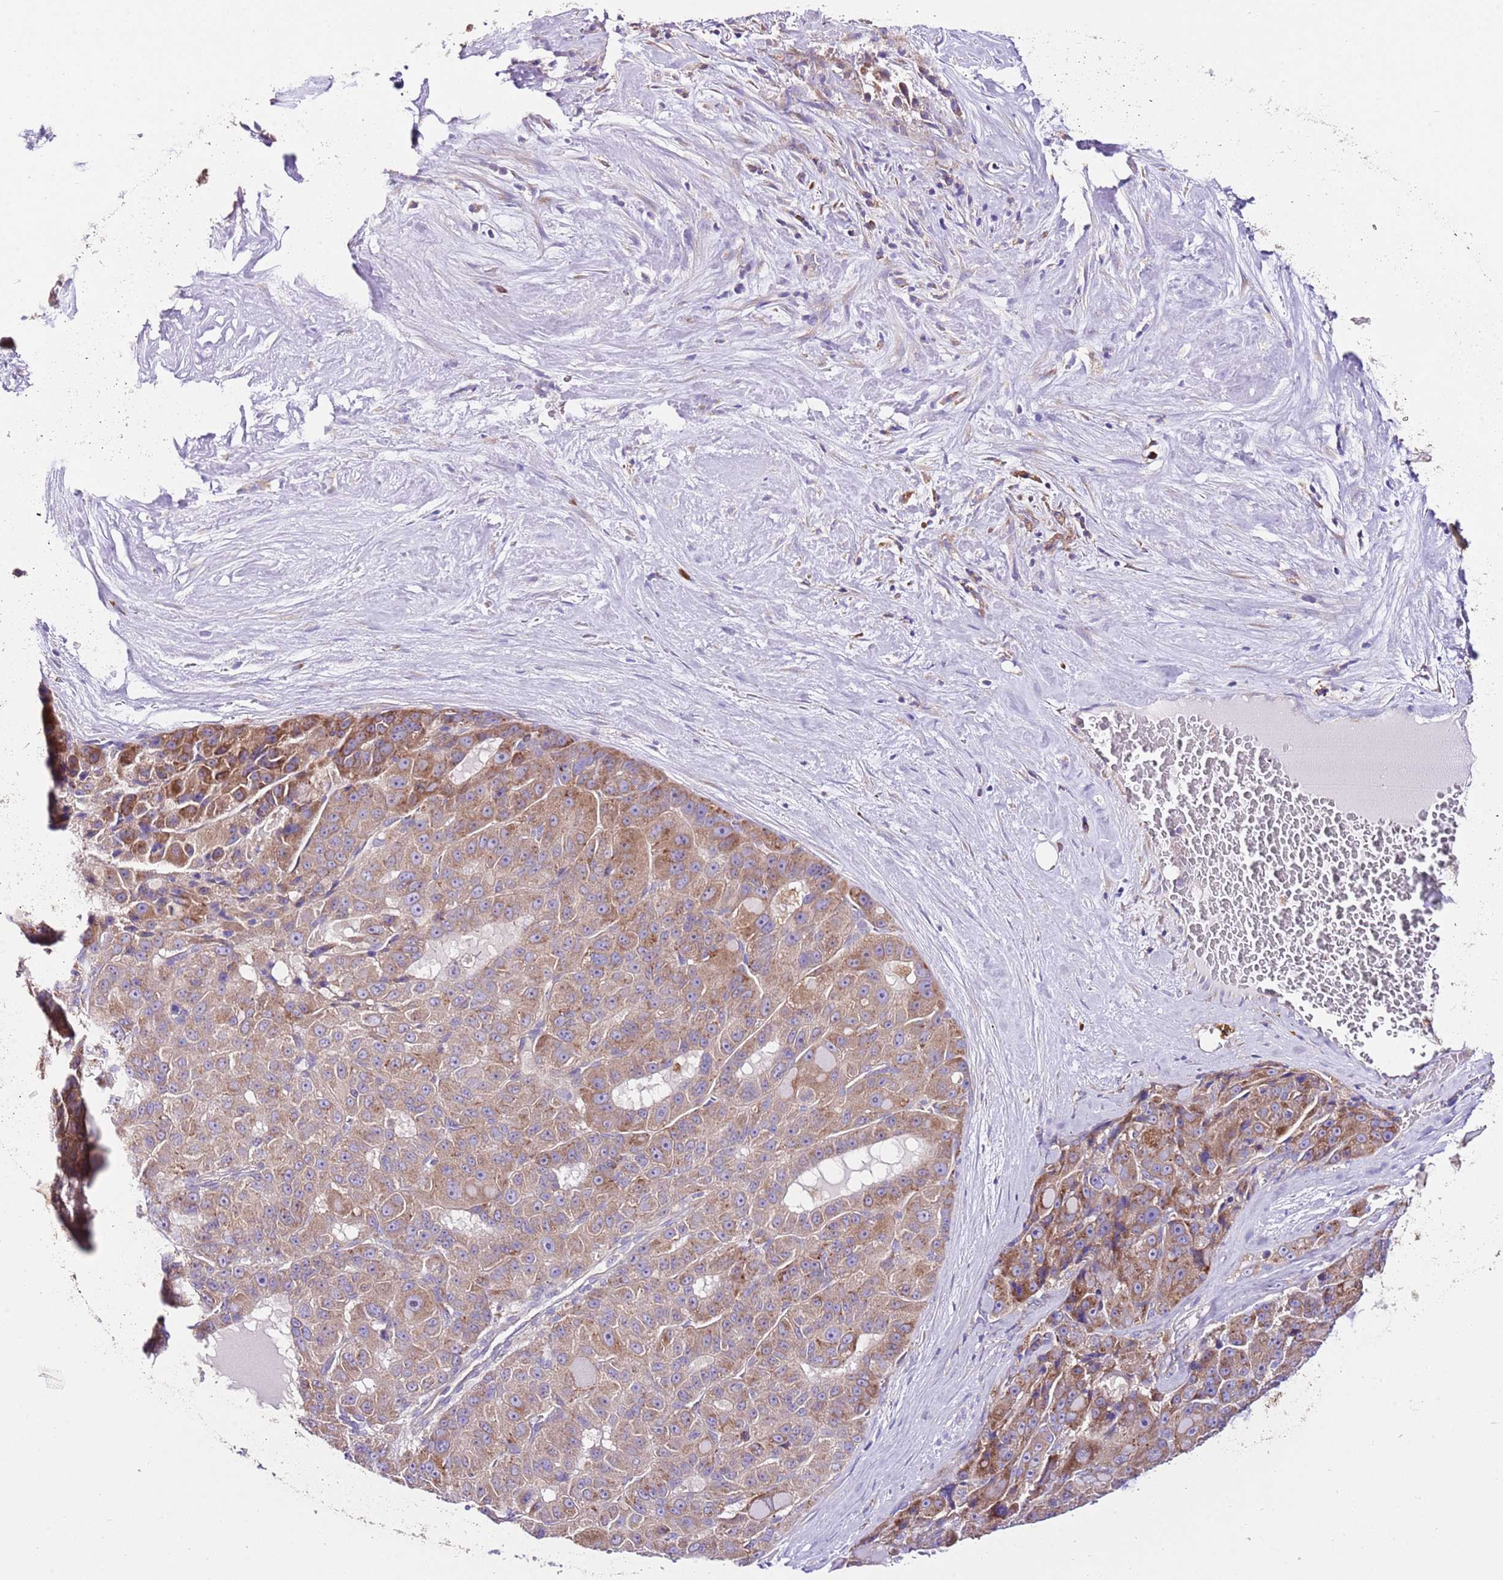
{"staining": {"intensity": "moderate", "quantity": ">75%", "location": "cytoplasmic/membranous"}, "tissue": "liver cancer", "cell_type": "Tumor cells", "image_type": "cancer", "snomed": [{"axis": "morphology", "description": "Carcinoma, Hepatocellular, NOS"}, {"axis": "topography", "description": "Liver"}], "caption": "Protein staining demonstrates moderate cytoplasmic/membranous positivity in approximately >75% of tumor cells in liver hepatocellular carcinoma. (IHC, brightfield microscopy, high magnification).", "gene": "RPS10", "patient": {"sex": "male", "age": 76}}